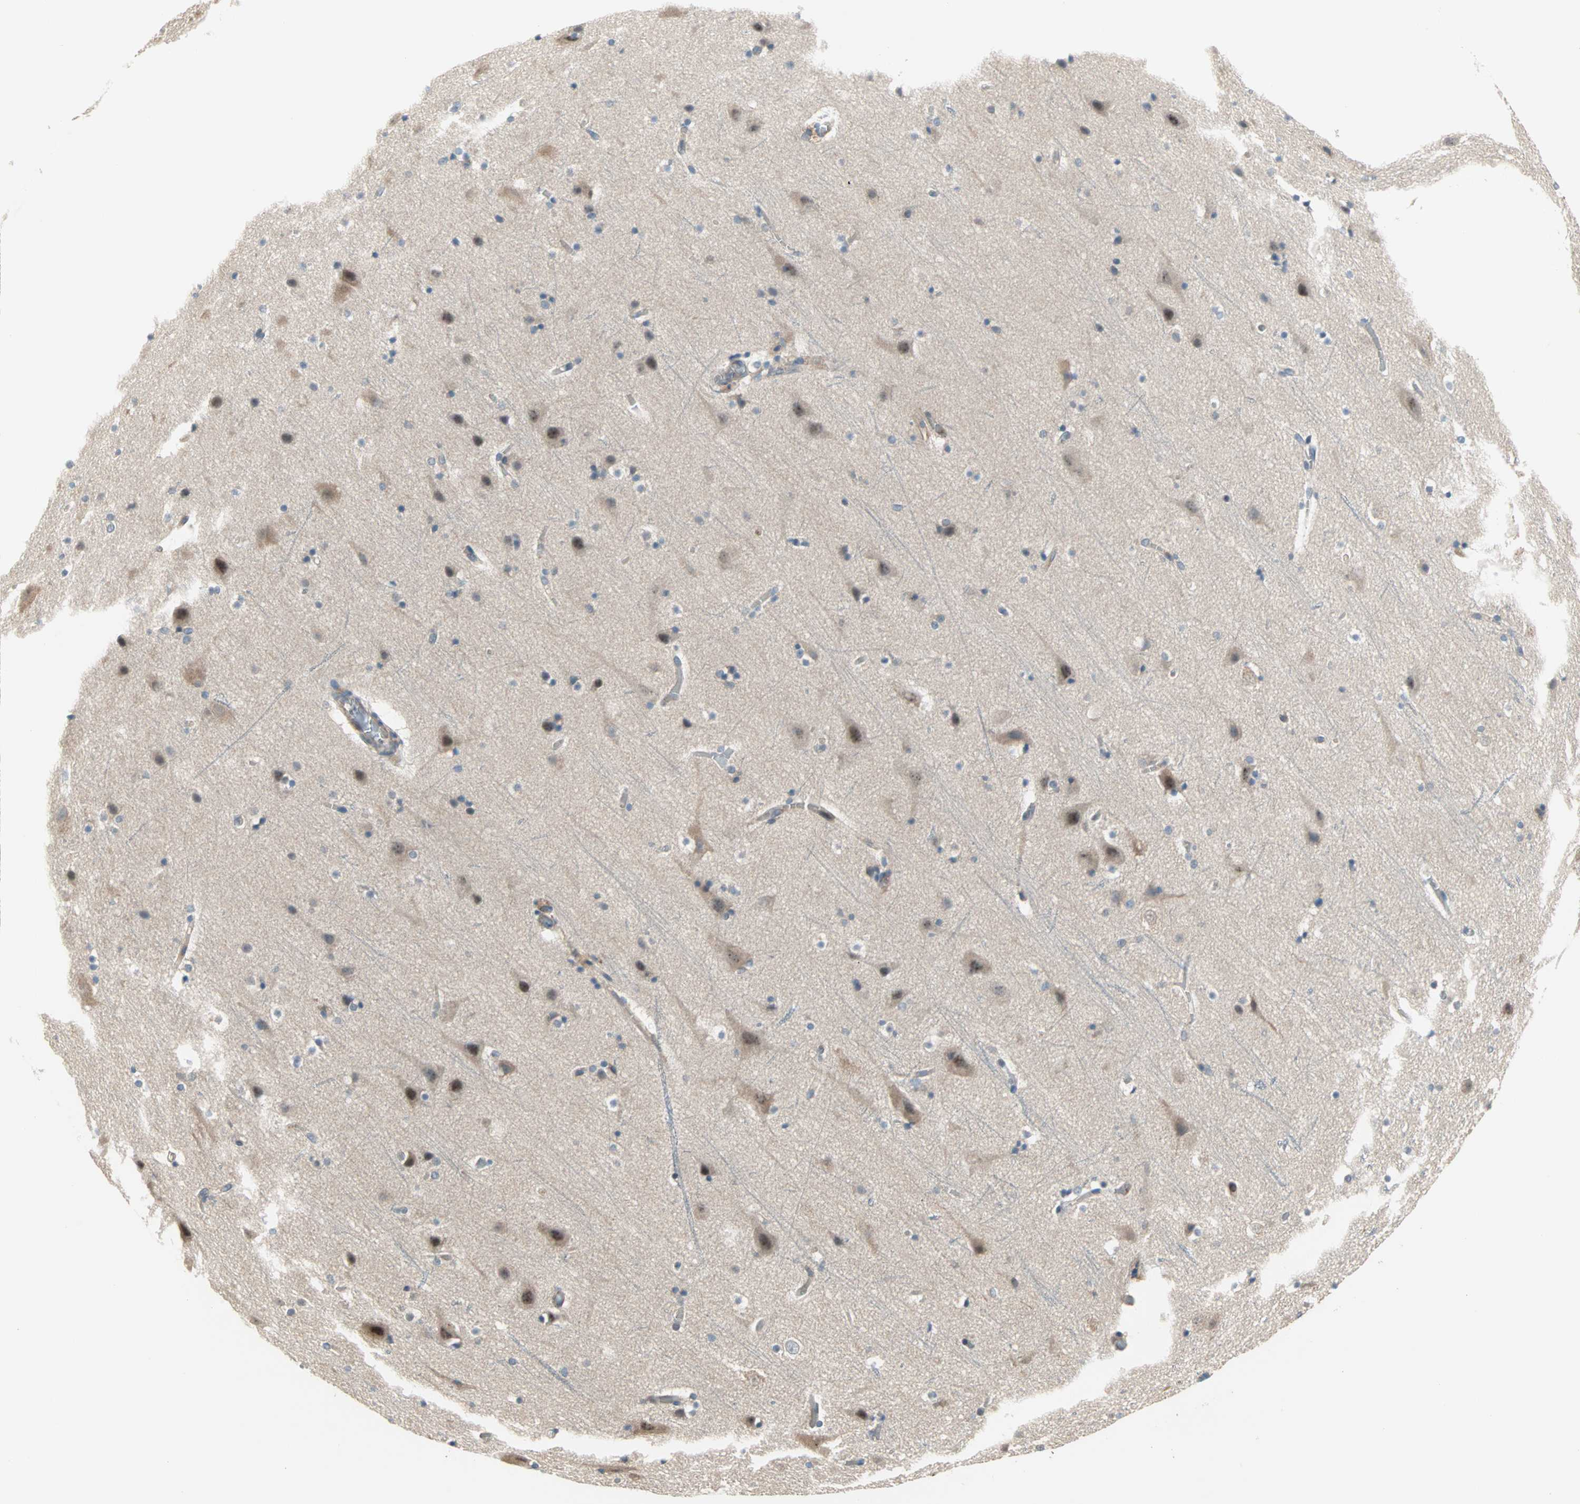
{"staining": {"intensity": "weak", "quantity": ">75%", "location": "cytoplasmic/membranous"}, "tissue": "cerebral cortex", "cell_type": "Endothelial cells", "image_type": "normal", "snomed": [{"axis": "morphology", "description": "Normal tissue, NOS"}, {"axis": "topography", "description": "Cerebral cortex"}], "caption": "Normal cerebral cortex demonstrates weak cytoplasmic/membranous expression in about >75% of endothelial cells, visualized by immunohistochemistry.", "gene": "SAR1A", "patient": {"sex": "male", "age": 45}}